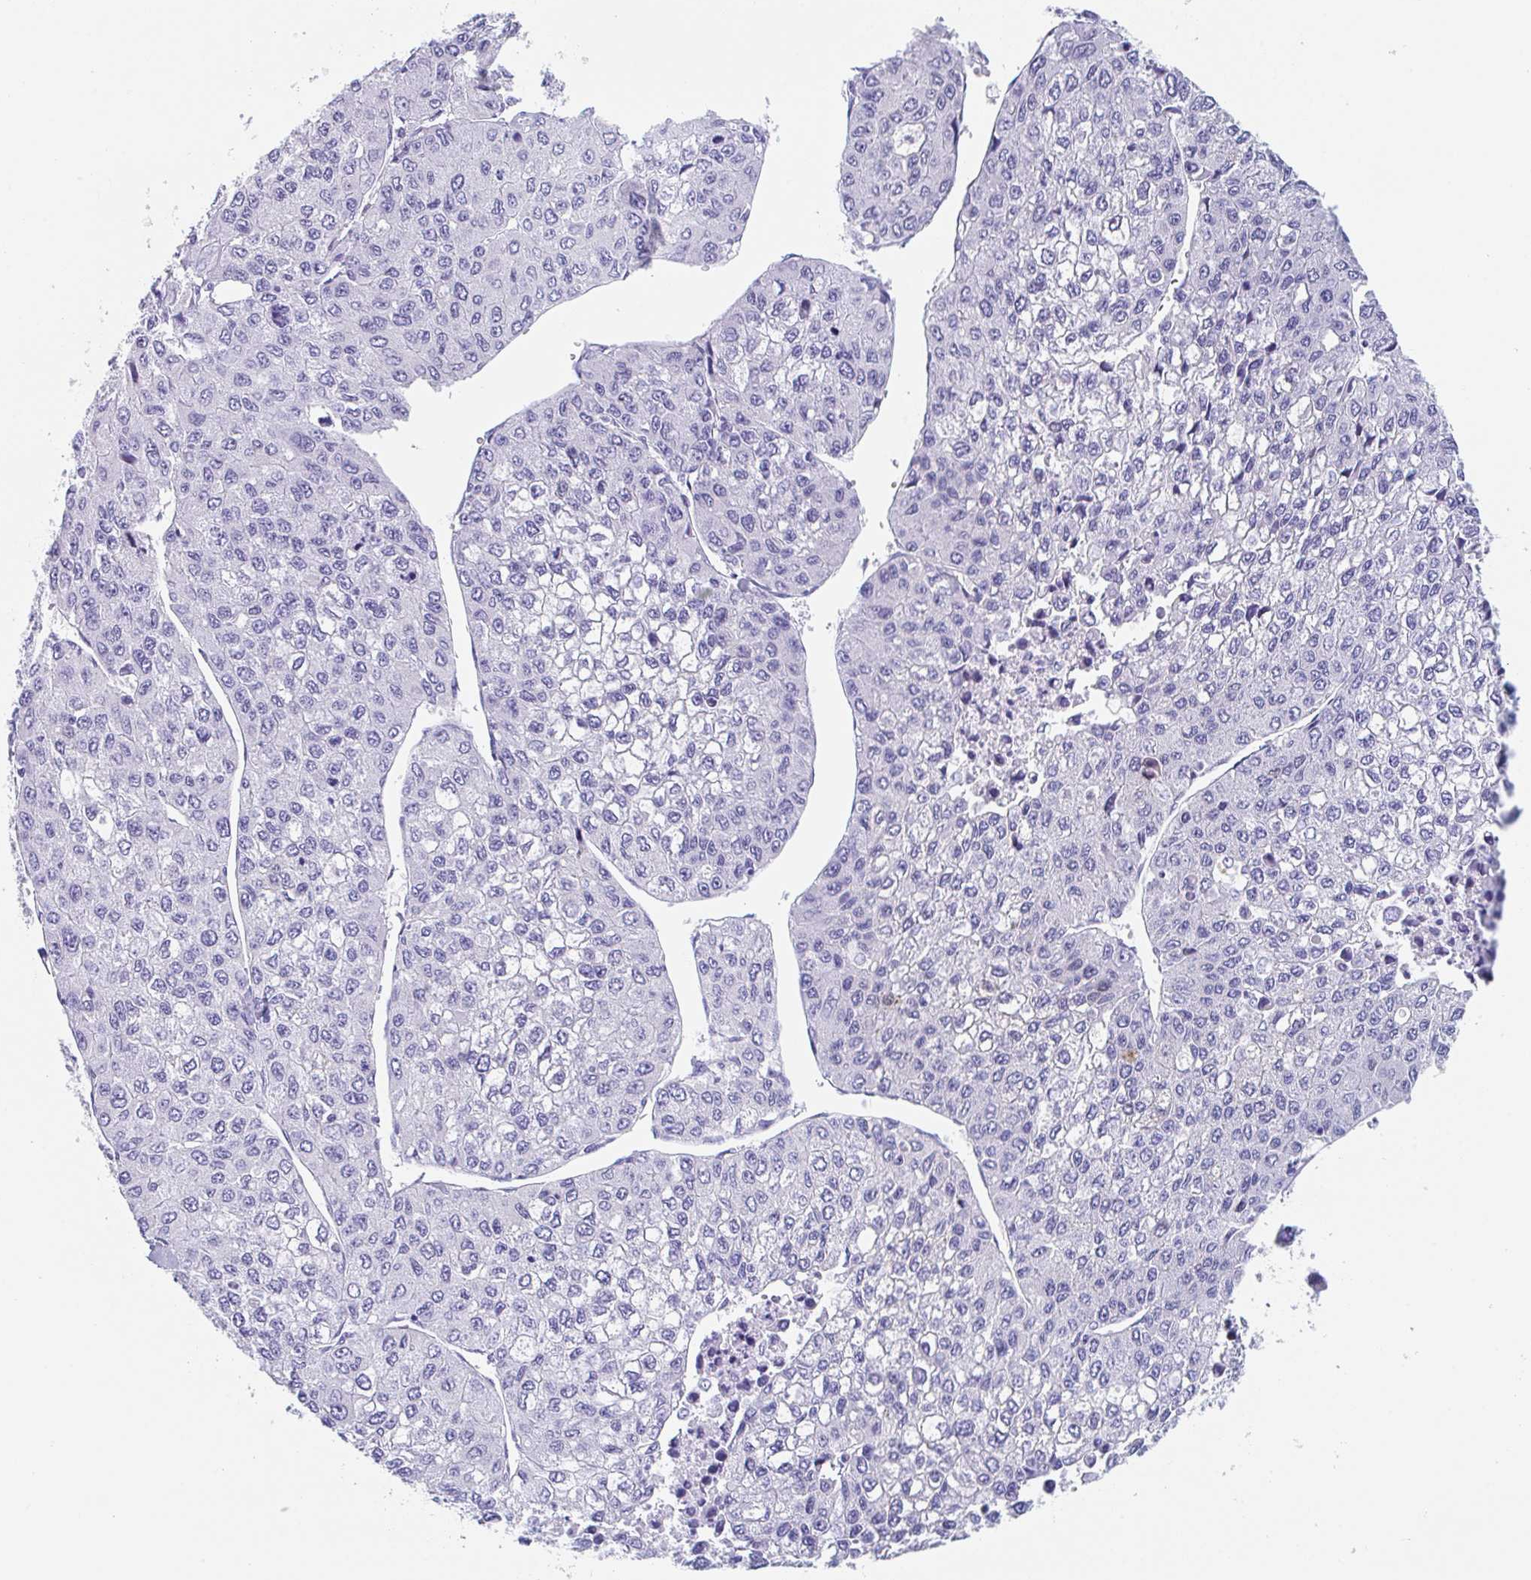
{"staining": {"intensity": "negative", "quantity": "none", "location": "none"}, "tissue": "liver cancer", "cell_type": "Tumor cells", "image_type": "cancer", "snomed": [{"axis": "morphology", "description": "Carcinoma, Hepatocellular, NOS"}, {"axis": "topography", "description": "Liver"}], "caption": "Protein analysis of liver cancer (hepatocellular carcinoma) reveals no significant expression in tumor cells. Nuclei are stained in blue.", "gene": "TAS2R41", "patient": {"sex": "female", "age": 66}}